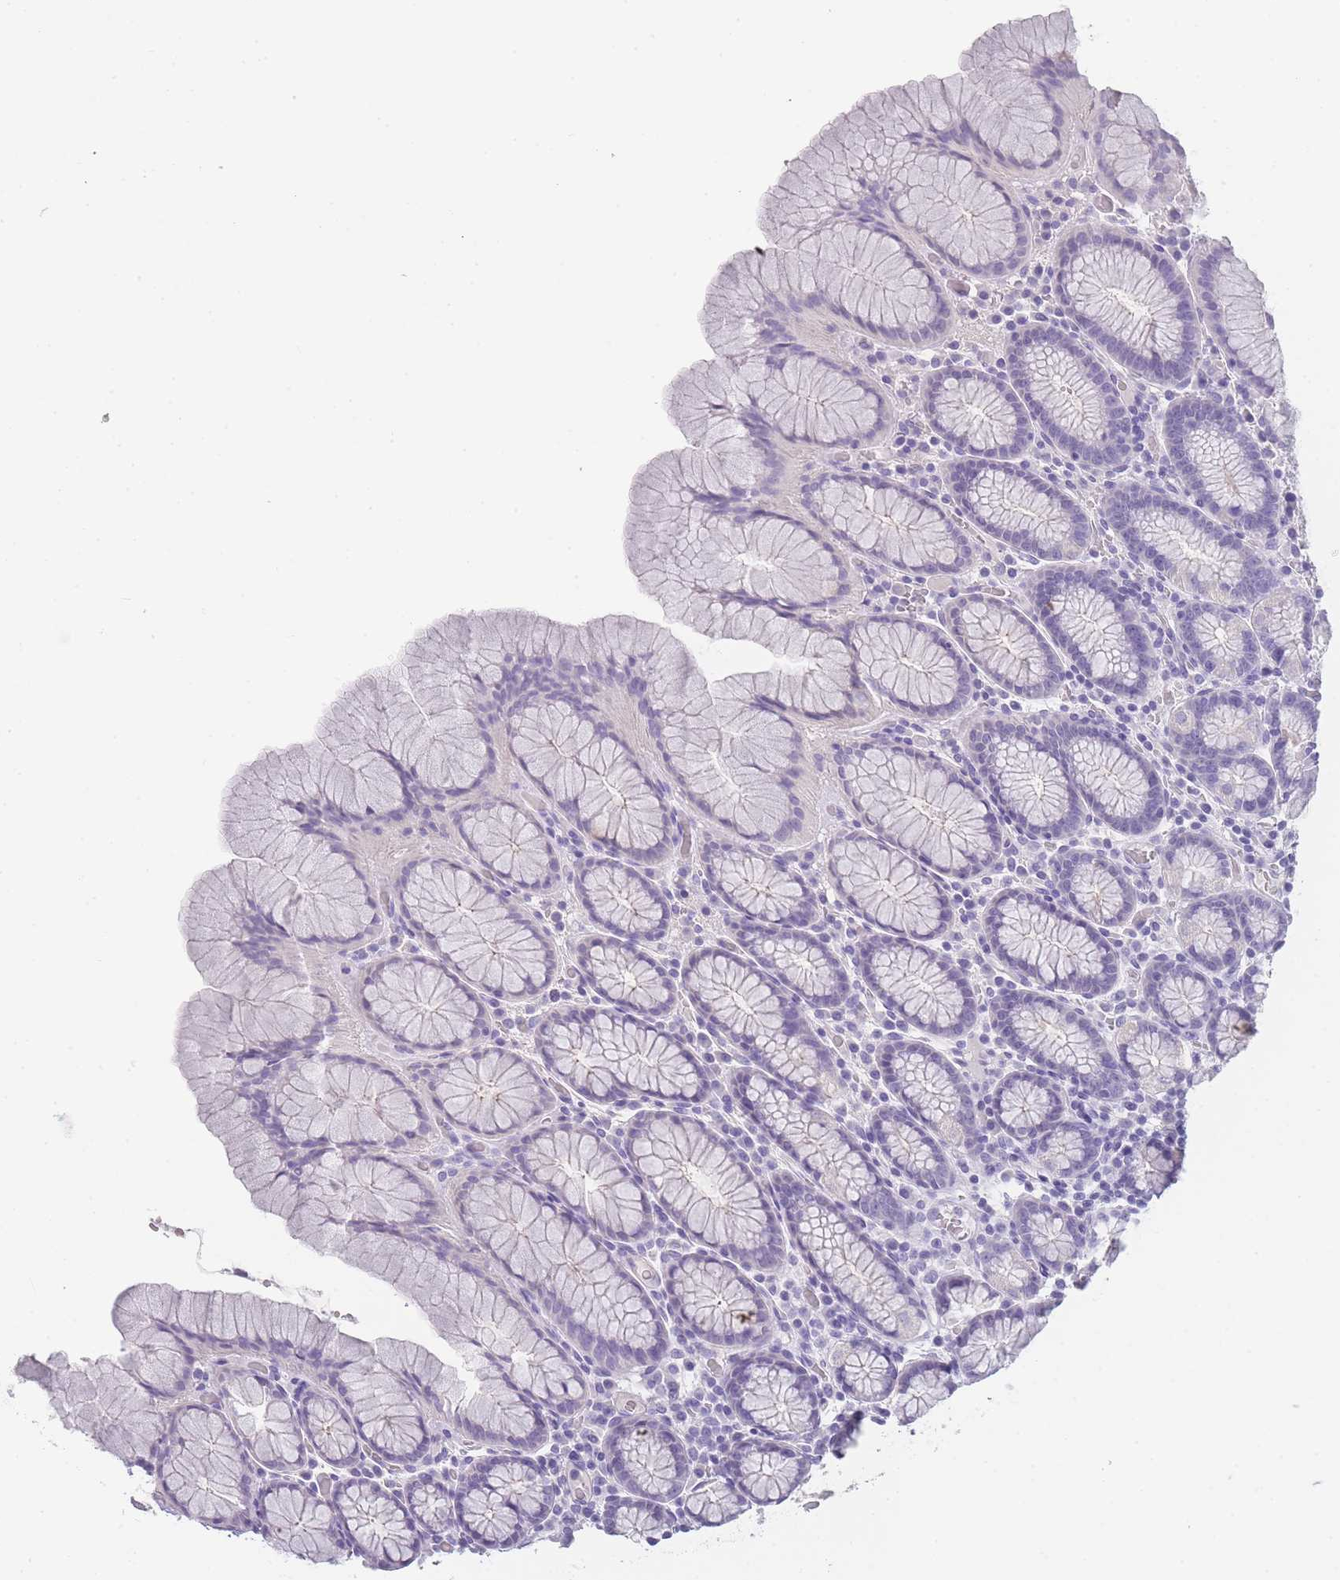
{"staining": {"intensity": "negative", "quantity": "none", "location": "none"}, "tissue": "stomach", "cell_type": "Glandular cells", "image_type": "normal", "snomed": [{"axis": "morphology", "description": "Normal tissue, NOS"}, {"axis": "topography", "description": "Stomach, upper"}, {"axis": "topography", "description": "Stomach"}], "caption": "The photomicrograph demonstrates no significant expression in glandular cells of stomach. (DAB (3,3'-diaminobenzidine) immunohistochemistry visualized using brightfield microscopy, high magnification).", "gene": "TCP11X1", "patient": {"sex": "male", "age": 62}}